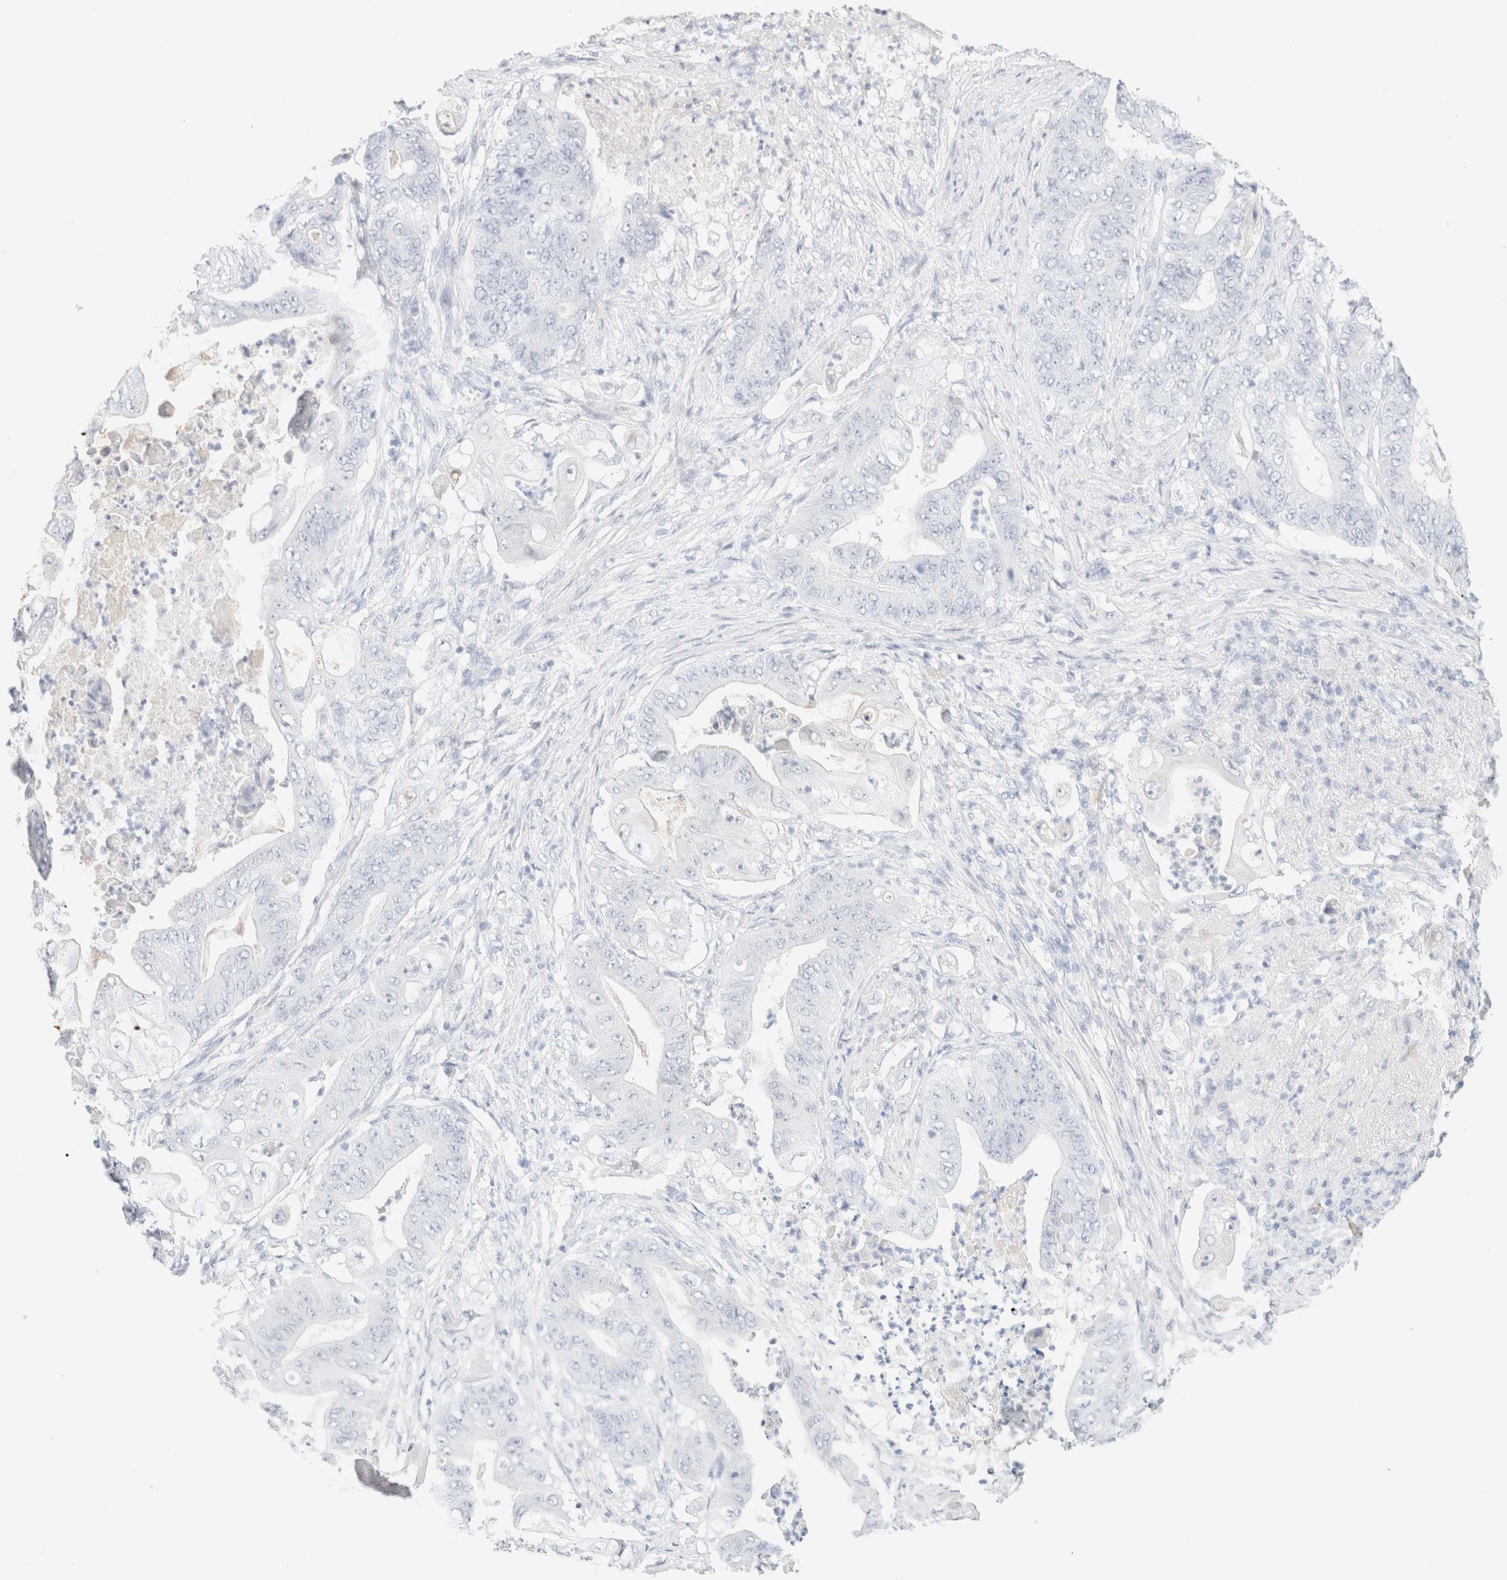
{"staining": {"intensity": "negative", "quantity": "none", "location": "none"}, "tissue": "stomach cancer", "cell_type": "Tumor cells", "image_type": "cancer", "snomed": [{"axis": "morphology", "description": "Adenocarcinoma, NOS"}, {"axis": "topography", "description": "Stomach"}], "caption": "The micrograph shows no staining of tumor cells in adenocarcinoma (stomach).", "gene": "KRT15", "patient": {"sex": "female", "age": 73}}